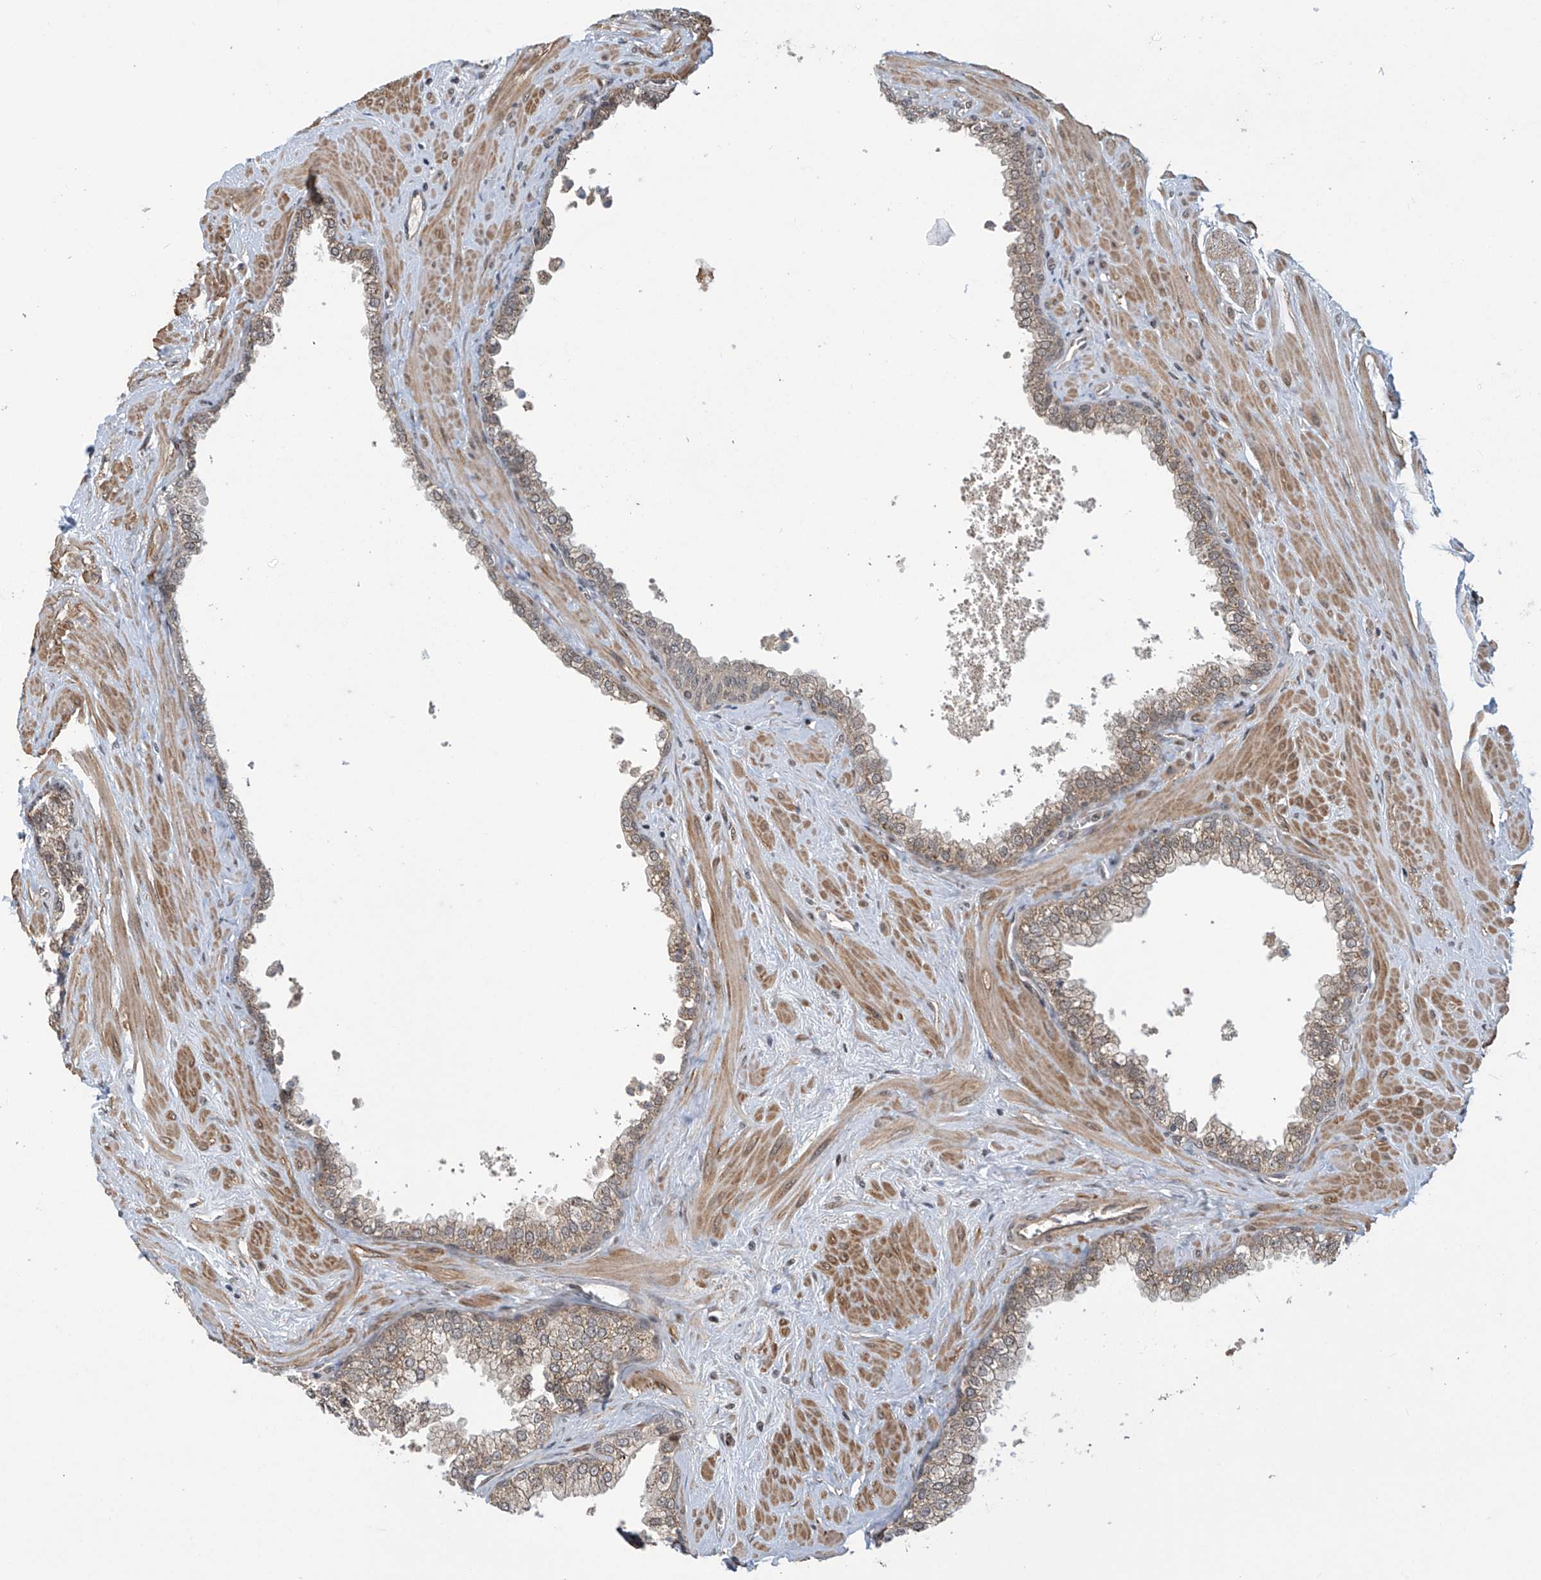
{"staining": {"intensity": "moderate", "quantity": "25%-75%", "location": "cytoplasmic/membranous"}, "tissue": "prostate", "cell_type": "Glandular cells", "image_type": "normal", "snomed": [{"axis": "morphology", "description": "Normal tissue, NOS"}, {"axis": "morphology", "description": "Urothelial carcinoma, Low grade"}, {"axis": "topography", "description": "Urinary bladder"}, {"axis": "topography", "description": "Prostate"}], "caption": "Immunohistochemistry histopathology image of benign human prostate stained for a protein (brown), which exhibits medium levels of moderate cytoplasmic/membranous staining in approximately 25%-75% of glandular cells.", "gene": "ABHD13", "patient": {"sex": "male", "age": 60}}